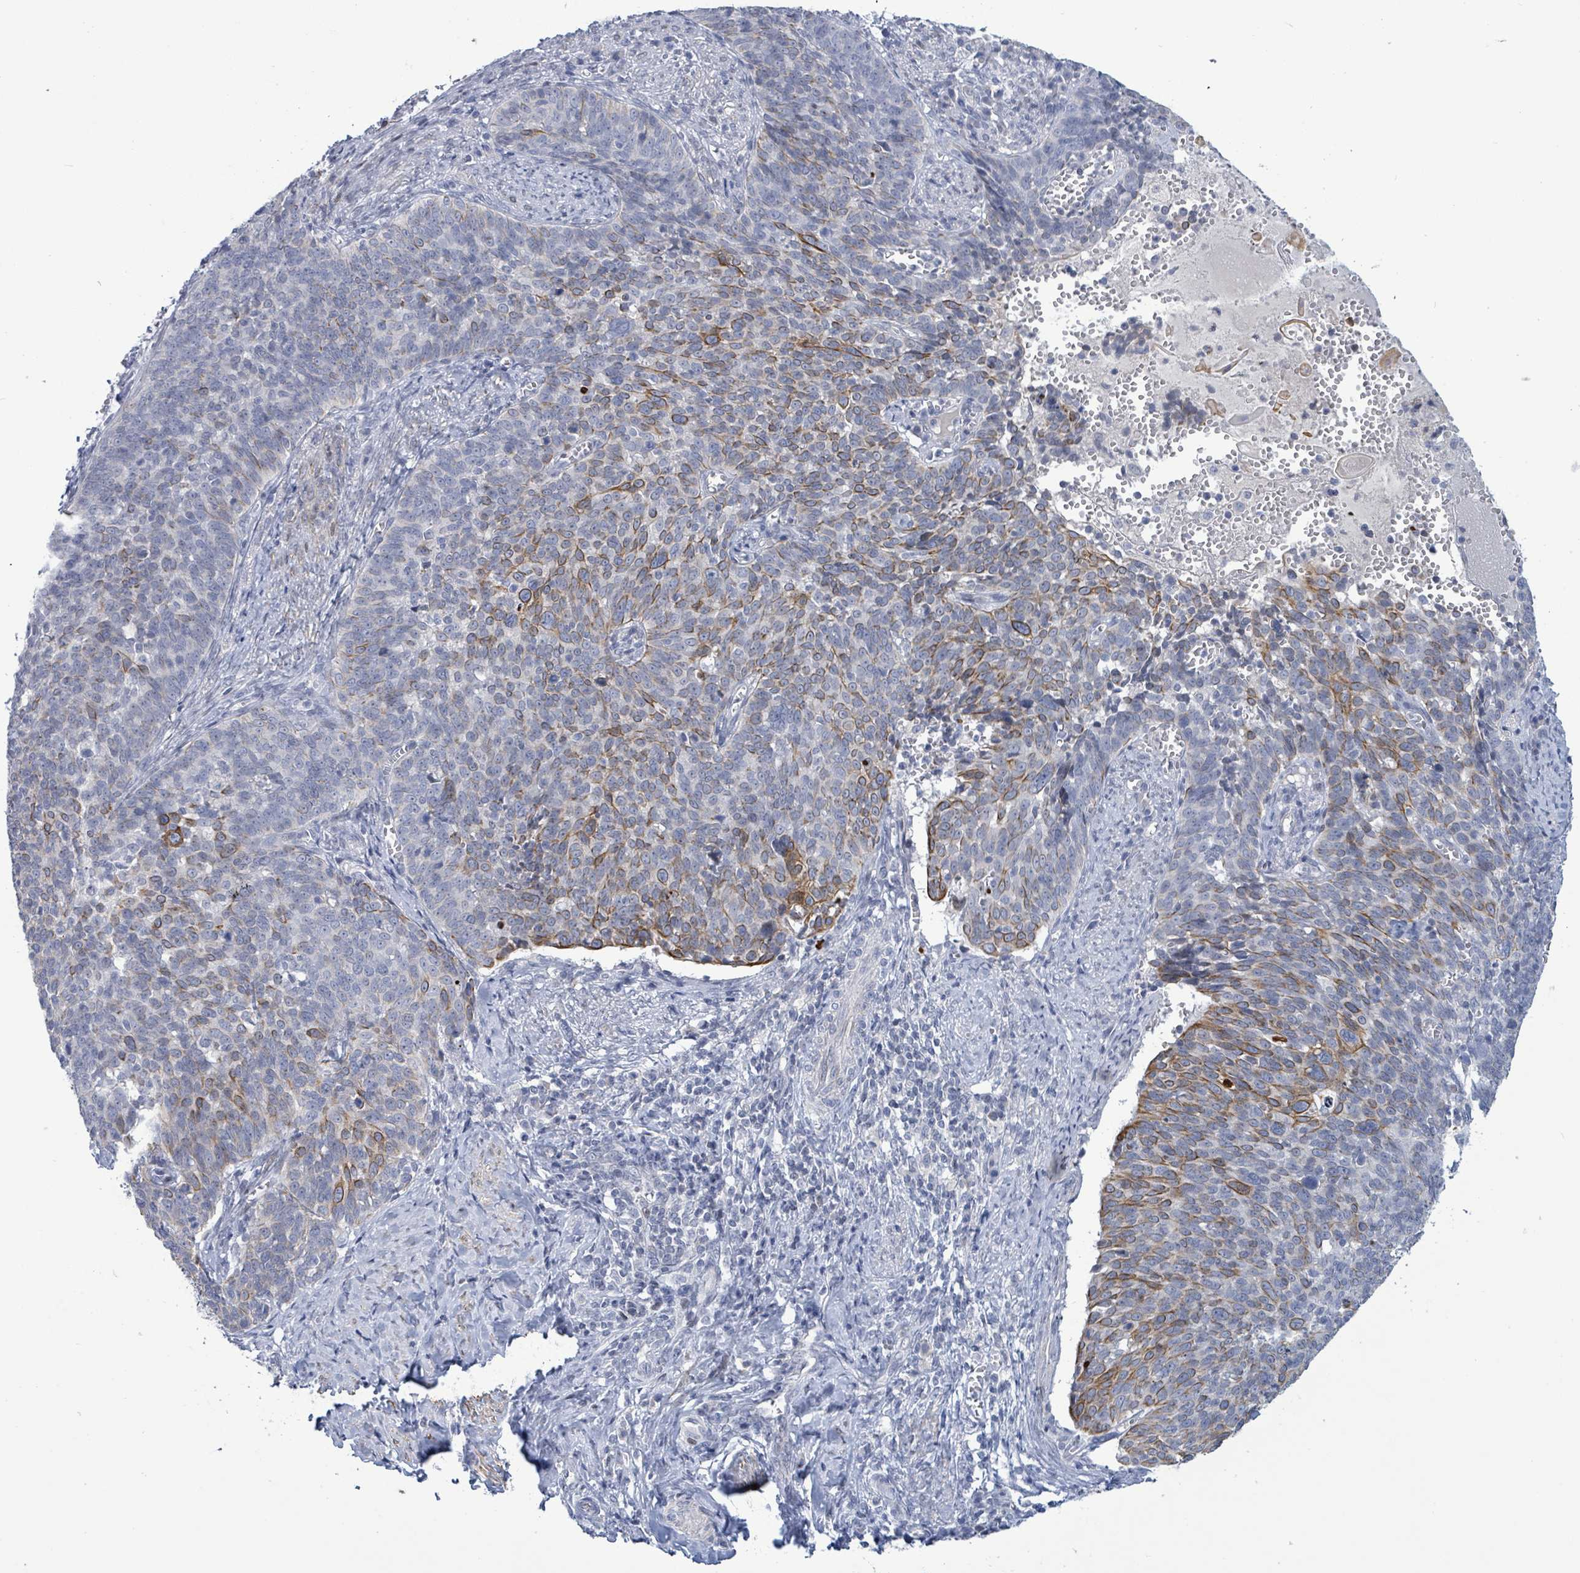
{"staining": {"intensity": "moderate", "quantity": "25%-75%", "location": "cytoplasmic/membranous"}, "tissue": "cervical cancer", "cell_type": "Tumor cells", "image_type": "cancer", "snomed": [{"axis": "morphology", "description": "Normal tissue, NOS"}, {"axis": "morphology", "description": "Squamous cell carcinoma, NOS"}, {"axis": "topography", "description": "Cervix"}], "caption": "This is an image of immunohistochemistry (IHC) staining of cervical cancer (squamous cell carcinoma), which shows moderate positivity in the cytoplasmic/membranous of tumor cells.", "gene": "NTN3", "patient": {"sex": "female", "age": 39}}